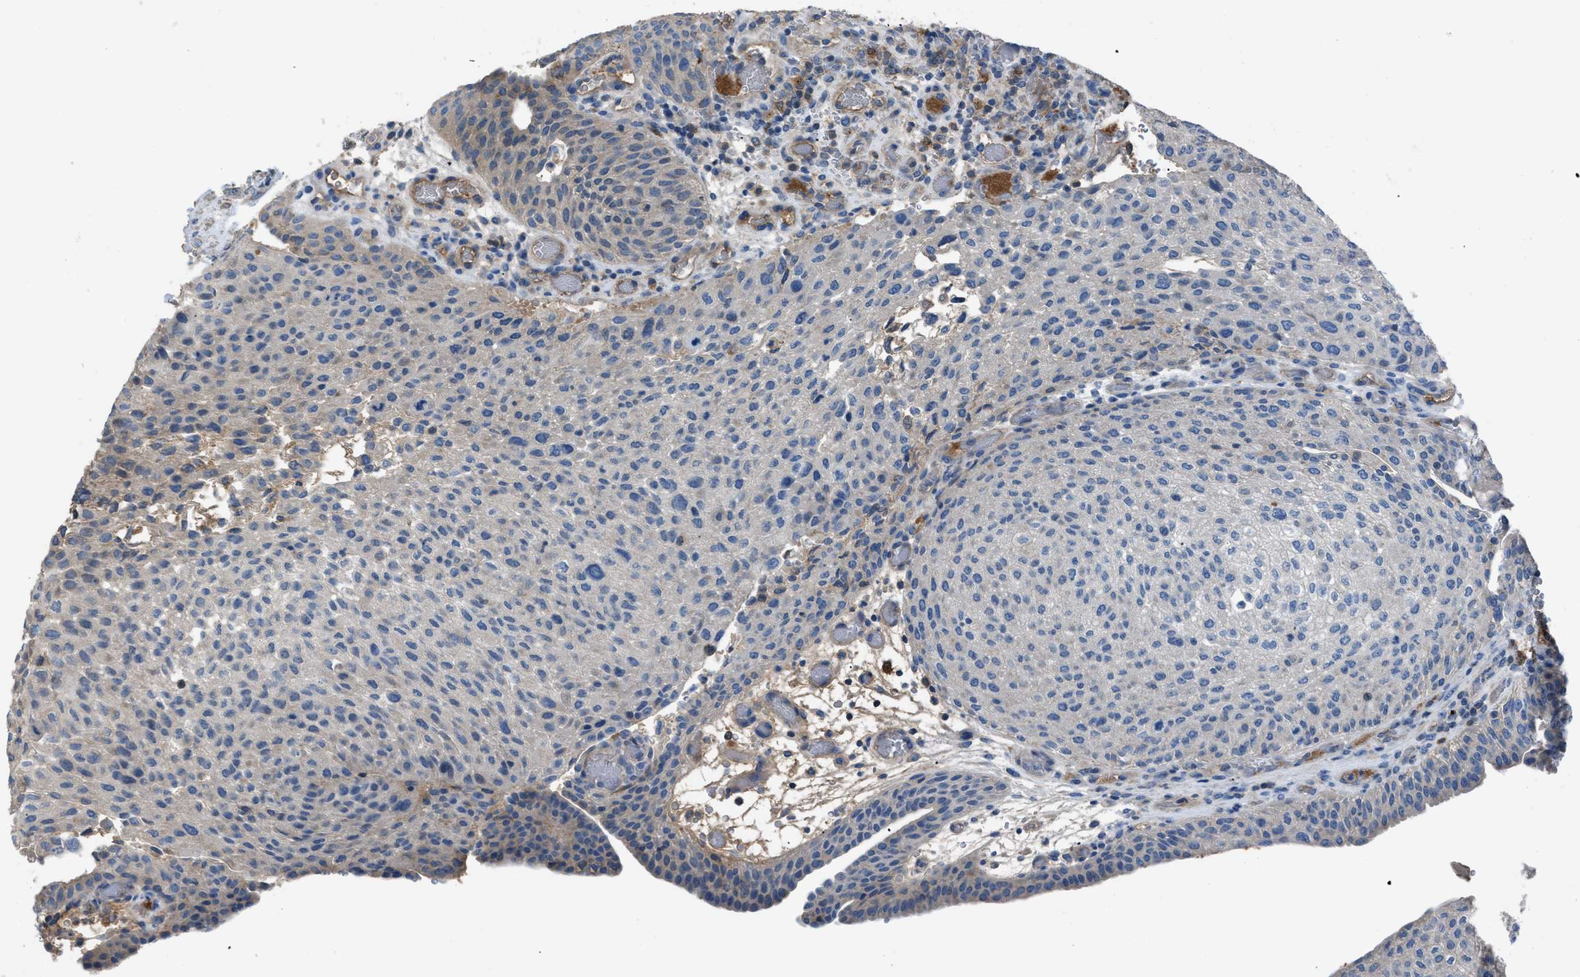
{"staining": {"intensity": "negative", "quantity": "none", "location": "none"}, "tissue": "urothelial cancer", "cell_type": "Tumor cells", "image_type": "cancer", "snomed": [{"axis": "morphology", "description": "Urothelial carcinoma, Low grade"}, {"axis": "morphology", "description": "Urothelial carcinoma, High grade"}, {"axis": "topography", "description": "Urinary bladder"}], "caption": "This is an immunohistochemistry micrograph of urothelial cancer. There is no expression in tumor cells.", "gene": "SGCZ", "patient": {"sex": "male", "age": 35}}